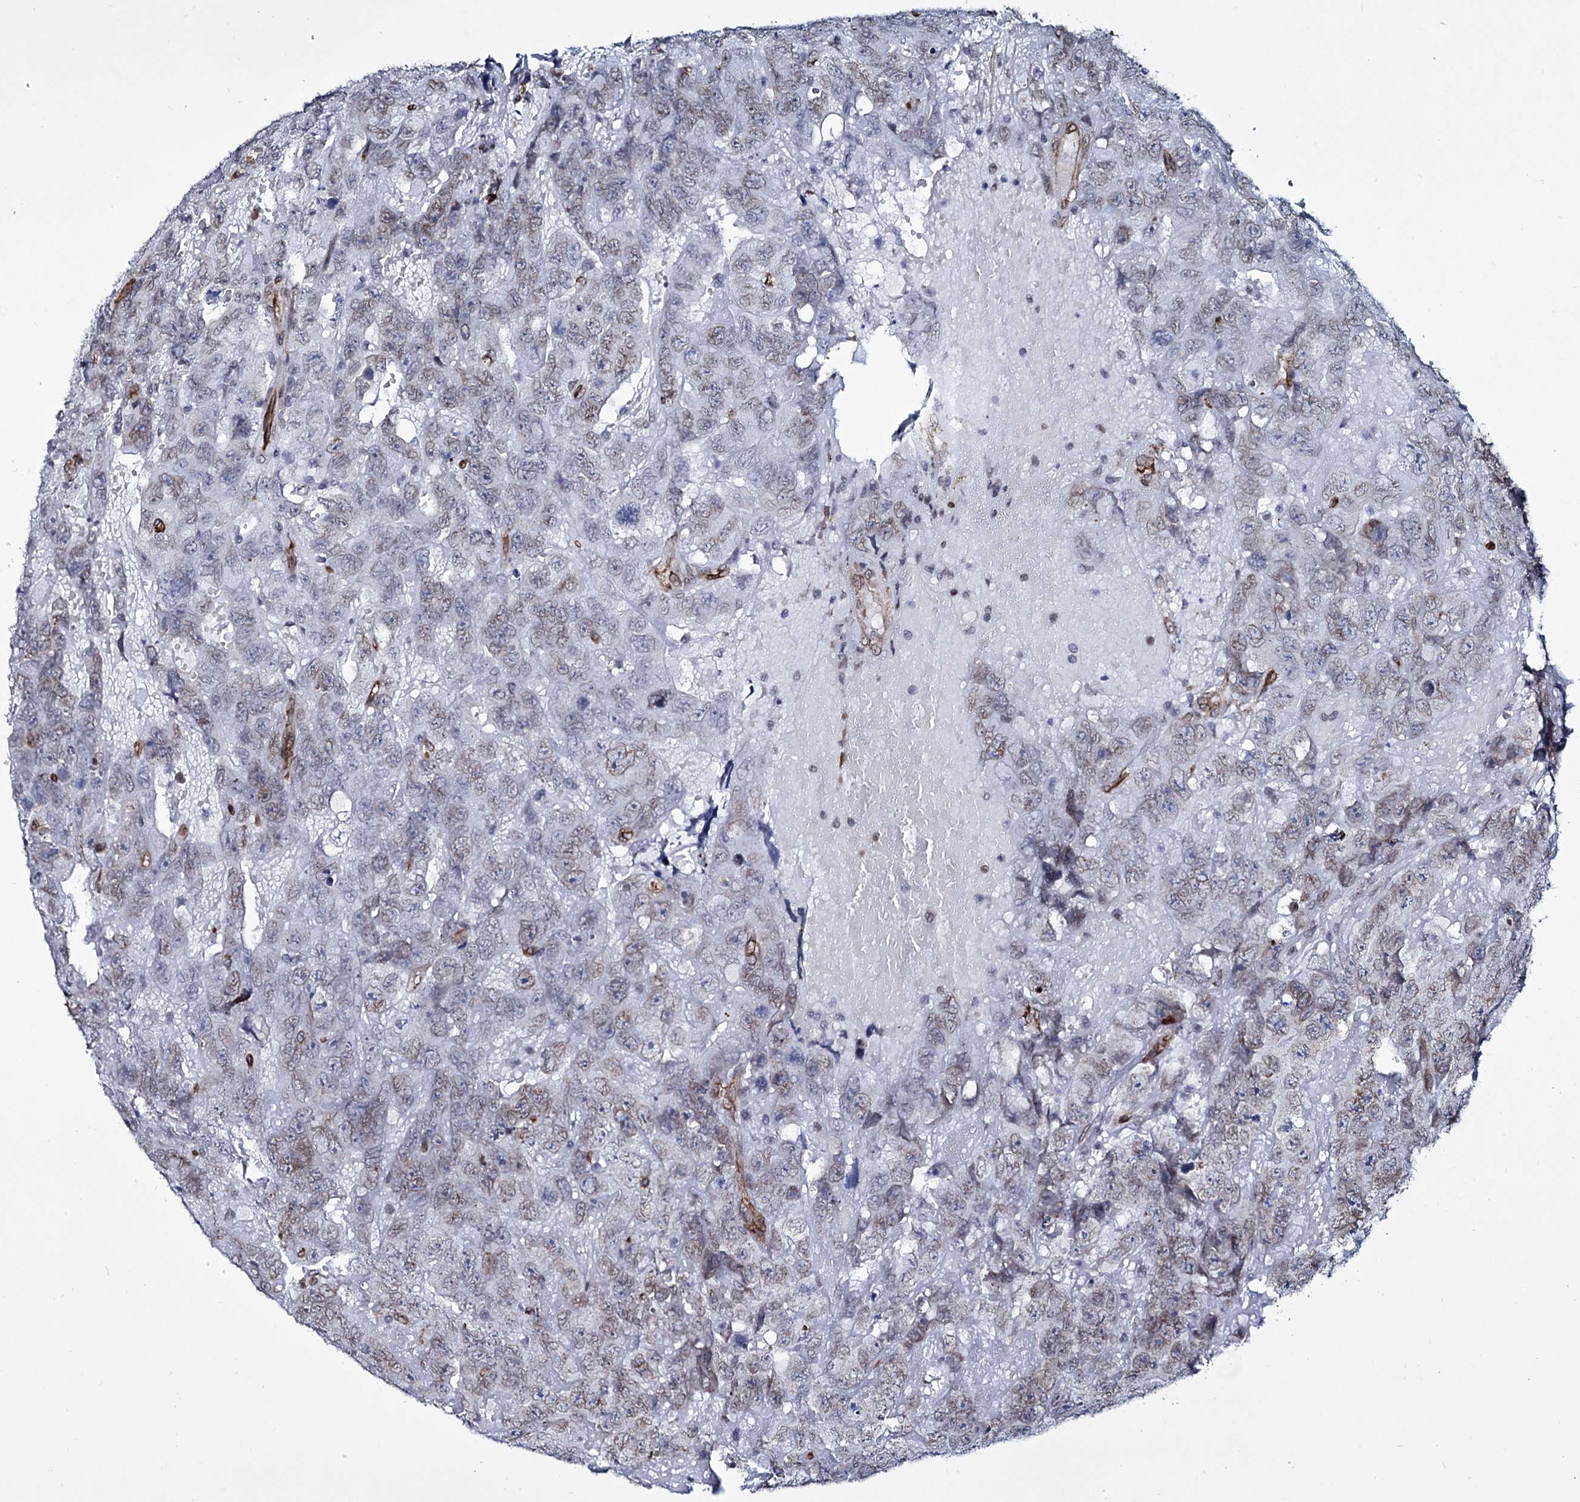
{"staining": {"intensity": "weak", "quantity": "25%-75%", "location": "cytoplasmic/membranous,nuclear"}, "tissue": "testis cancer", "cell_type": "Tumor cells", "image_type": "cancer", "snomed": [{"axis": "morphology", "description": "Carcinoma, Embryonal, NOS"}, {"axis": "topography", "description": "Testis"}], "caption": "Embryonal carcinoma (testis) was stained to show a protein in brown. There is low levels of weak cytoplasmic/membranous and nuclear staining in approximately 25%-75% of tumor cells. The protein of interest is stained brown, and the nuclei are stained in blue (DAB (3,3'-diaminobenzidine) IHC with brightfield microscopy, high magnification).", "gene": "ZC3H12C", "patient": {"sex": "male", "age": 45}}